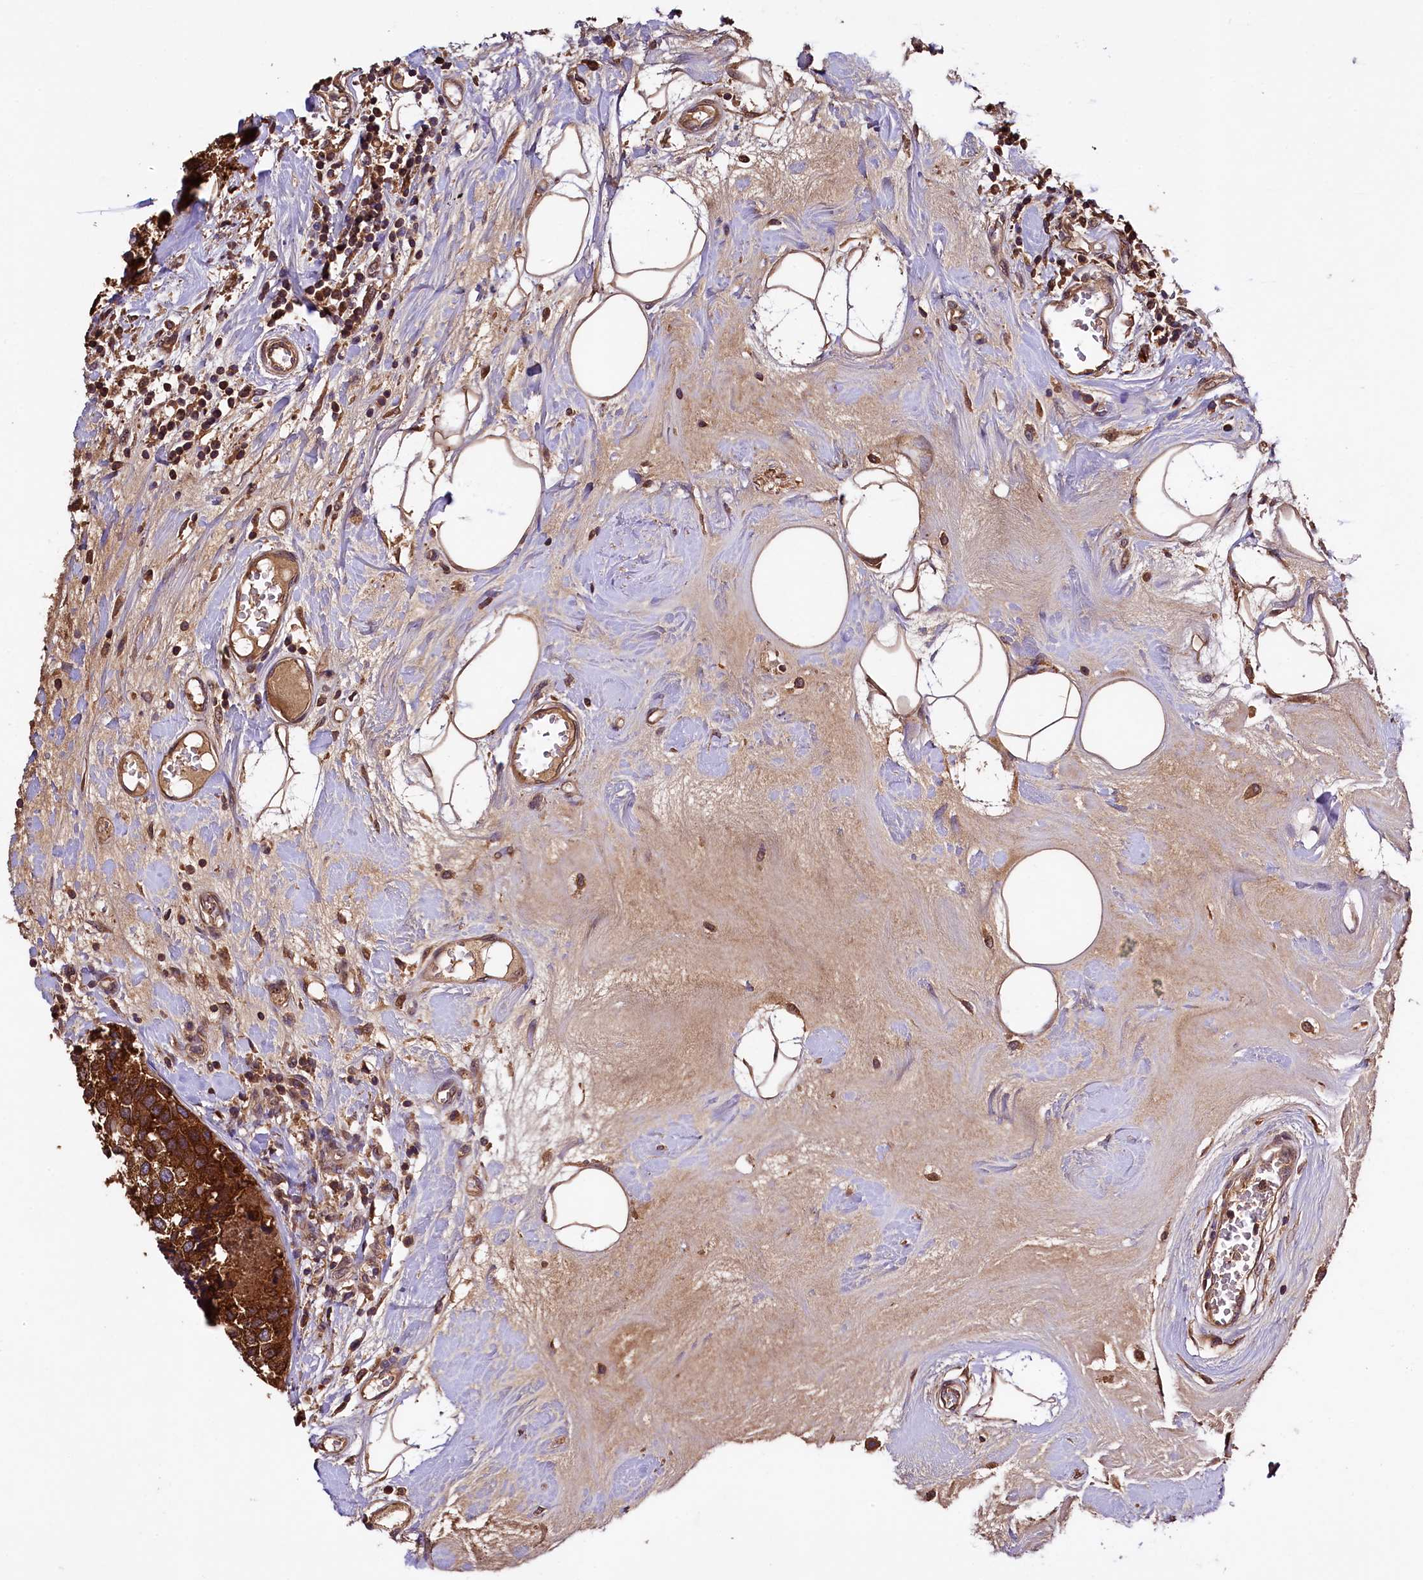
{"staining": {"intensity": "strong", "quantity": ">75%", "location": "cytoplasmic/membranous"}, "tissue": "breast cancer", "cell_type": "Tumor cells", "image_type": "cancer", "snomed": [{"axis": "morphology", "description": "Lobular carcinoma"}, {"axis": "topography", "description": "Breast"}], "caption": "Breast lobular carcinoma stained with DAB immunohistochemistry displays high levels of strong cytoplasmic/membranous expression in approximately >75% of tumor cells.", "gene": "KLC2", "patient": {"sex": "female", "age": 59}}